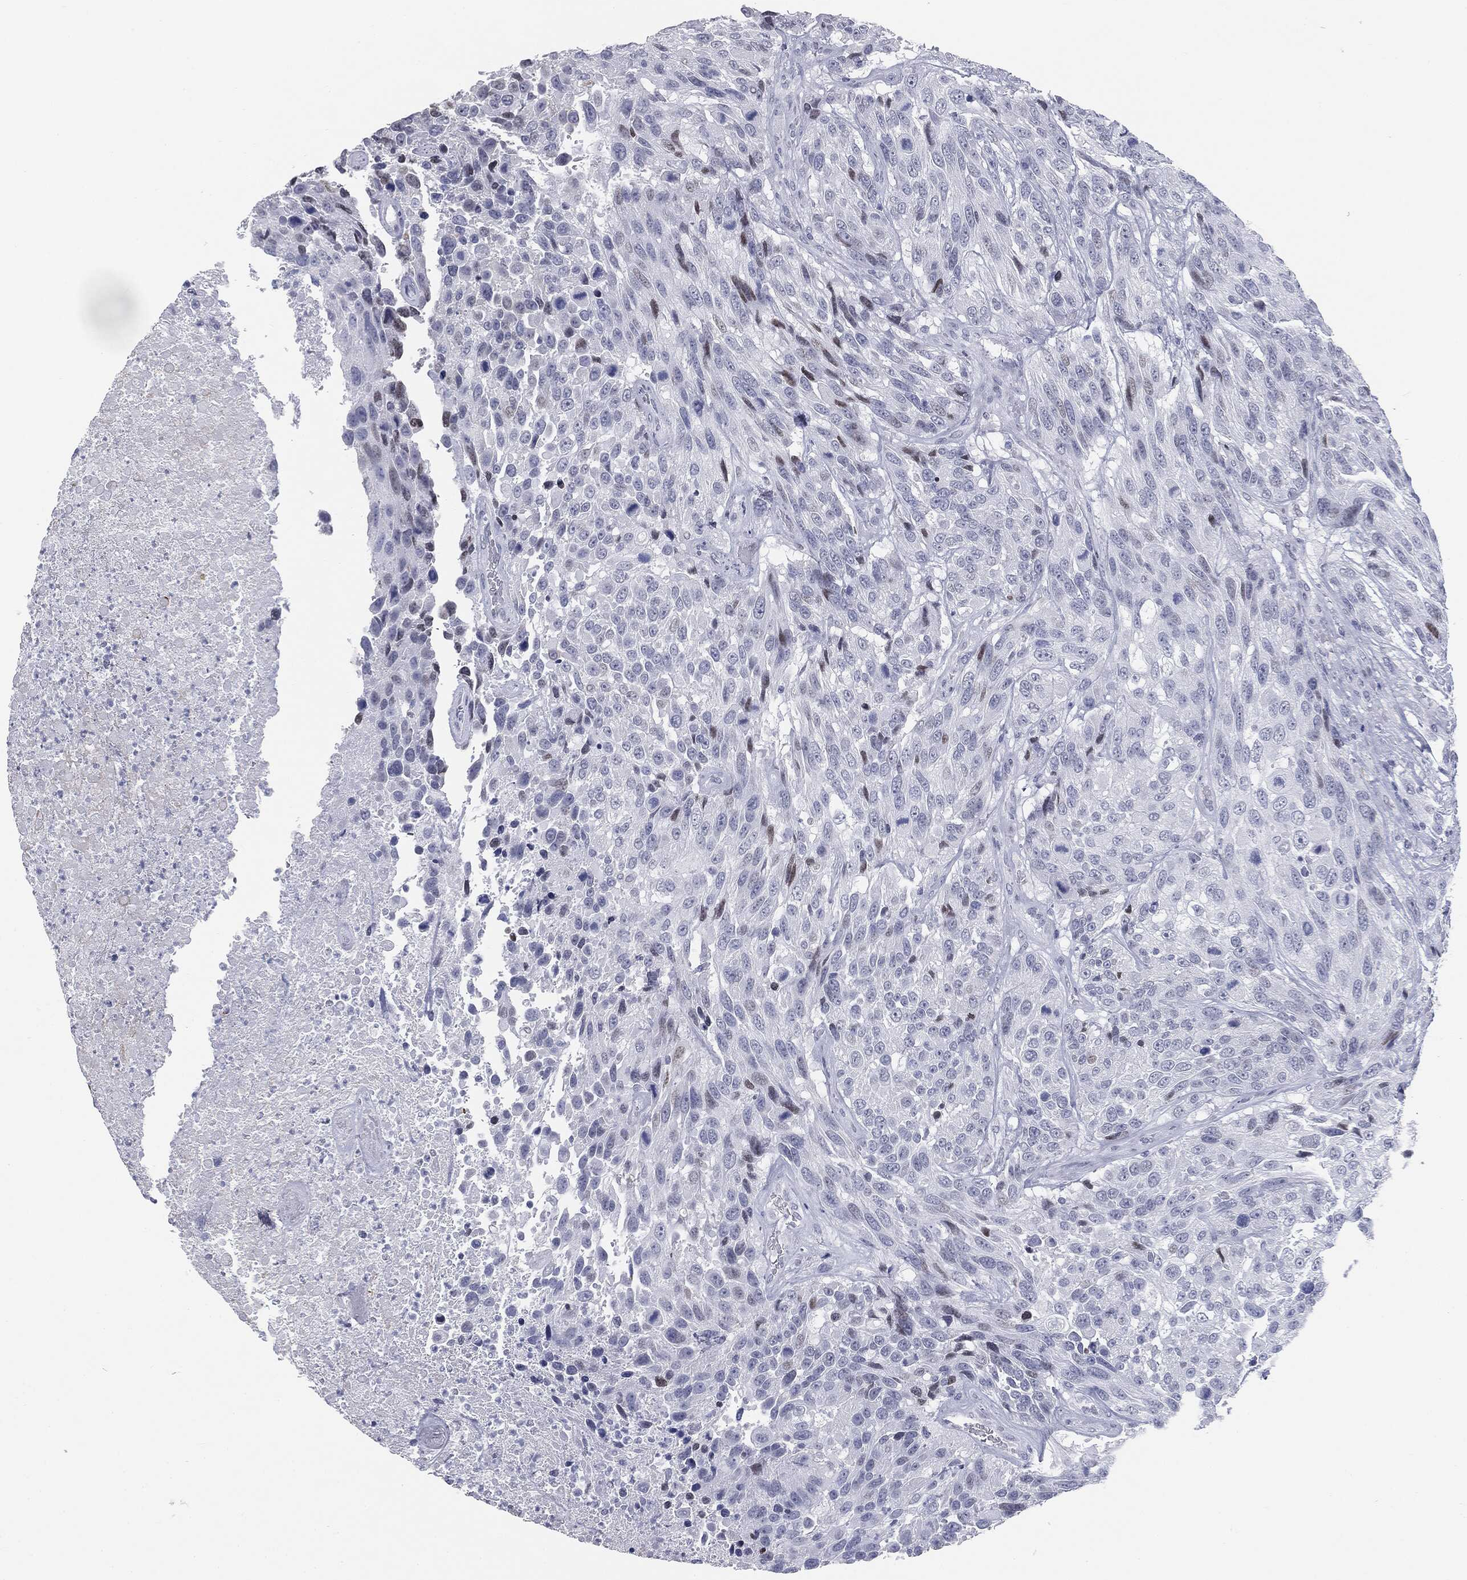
{"staining": {"intensity": "negative", "quantity": "none", "location": "none"}, "tissue": "urothelial cancer", "cell_type": "Tumor cells", "image_type": "cancer", "snomed": [{"axis": "morphology", "description": "Urothelial carcinoma, High grade"}, {"axis": "topography", "description": "Urinary bladder"}], "caption": "Tumor cells are negative for protein expression in human urothelial cancer.", "gene": "TPO", "patient": {"sex": "female", "age": 70}}